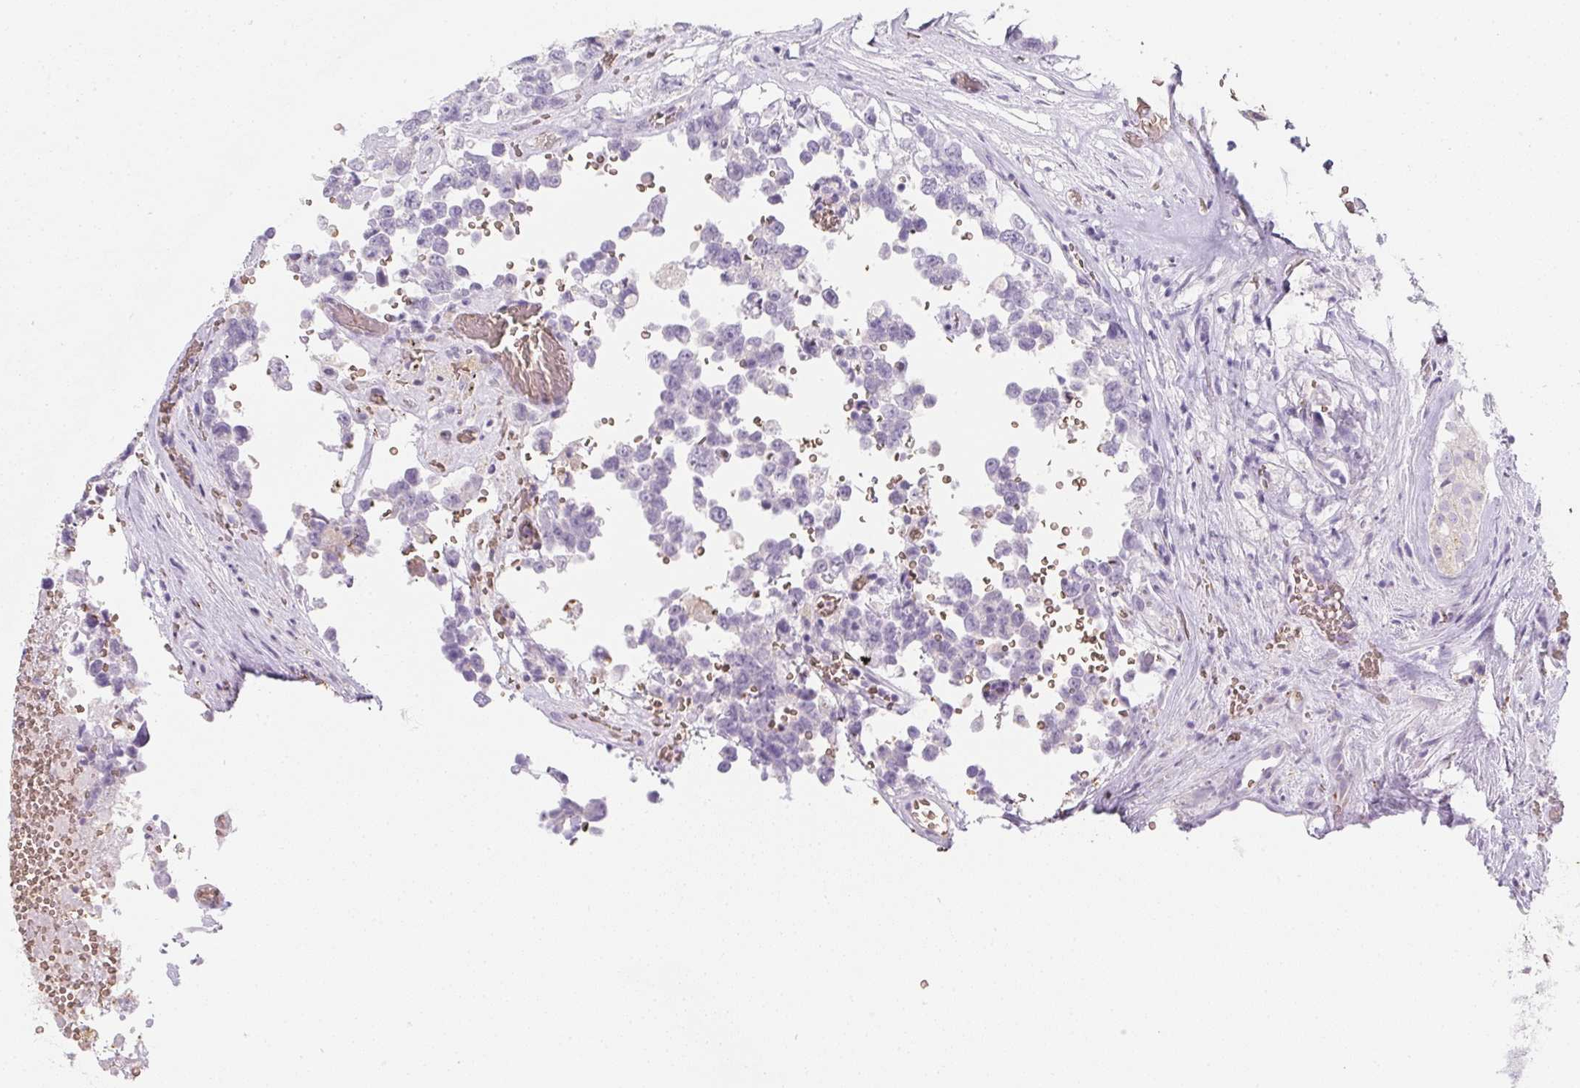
{"staining": {"intensity": "negative", "quantity": "none", "location": "none"}, "tissue": "testis cancer", "cell_type": "Tumor cells", "image_type": "cancer", "snomed": [{"axis": "morphology", "description": "Carcinoma, Embryonal, NOS"}, {"axis": "topography", "description": "Testis"}], "caption": "DAB (3,3'-diaminobenzidine) immunohistochemical staining of human embryonal carcinoma (testis) exhibits no significant staining in tumor cells. (Stains: DAB (3,3'-diaminobenzidine) IHC with hematoxylin counter stain, Microscopy: brightfield microscopy at high magnification).", "gene": "DCD", "patient": {"sex": "male", "age": 18}}